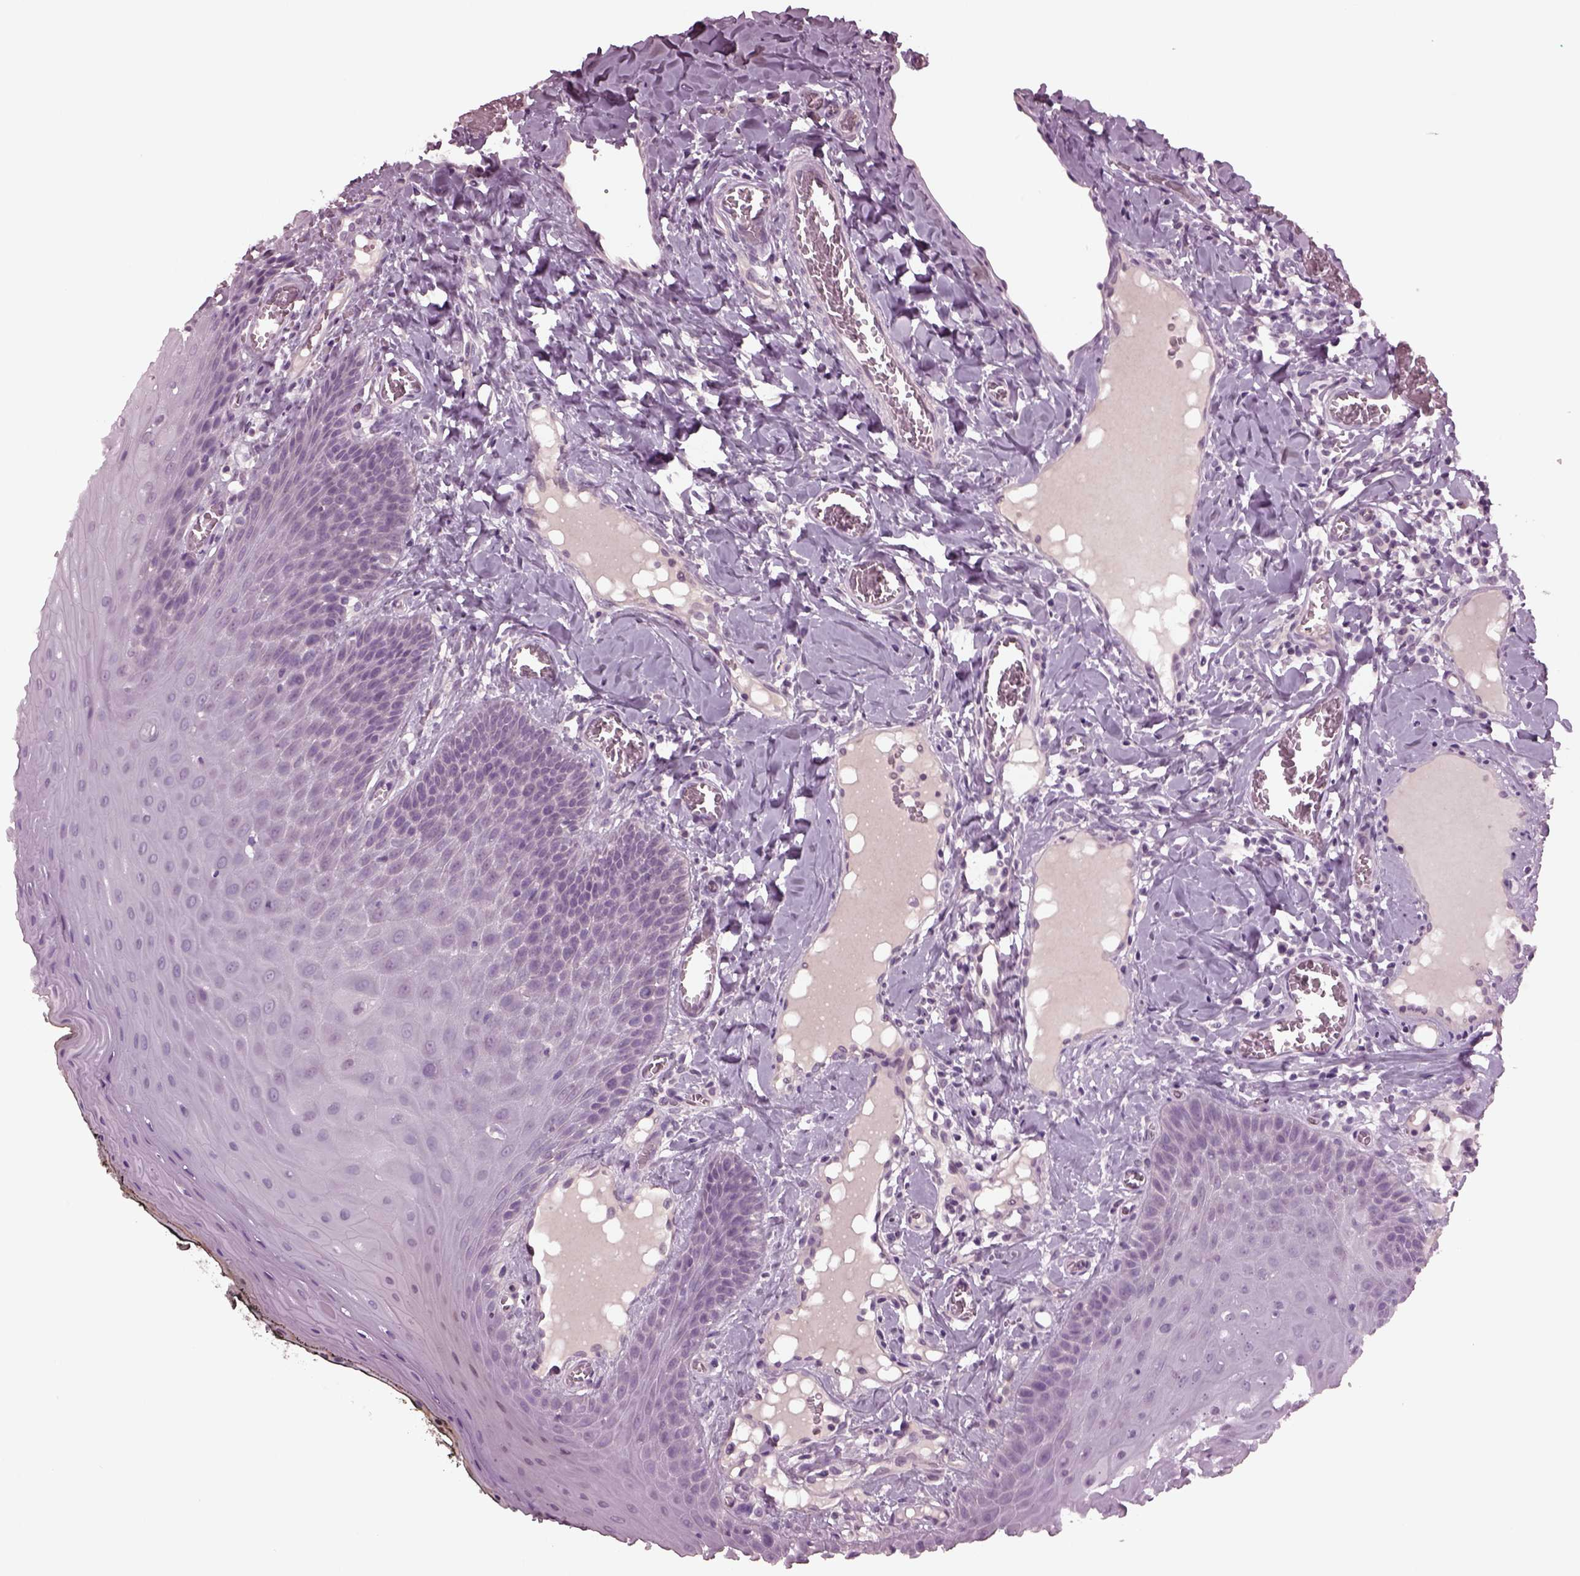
{"staining": {"intensity": "negative", "quantity": "none", "location": "none"}, "tissue": "oral mucosa", "cell_type": "Squamous epithelial cells", "image_type": "normal", "snomed": [{"axis": "morphology", "description": "Normal tissue, NOS"}, {"axis": "topography", "description": "Oral tissue"}], "caption": "A histopathology image of human oral mucosa is negative for staining in squamous epithelial cells. The staining was performed using DAB to visualize the protein expression in brown, while the nuclei were stained in blue with hematoxylin (Magnification: 20x).", "gene": "CLCN4", "patient": {"sex": "male", "age": 9}}